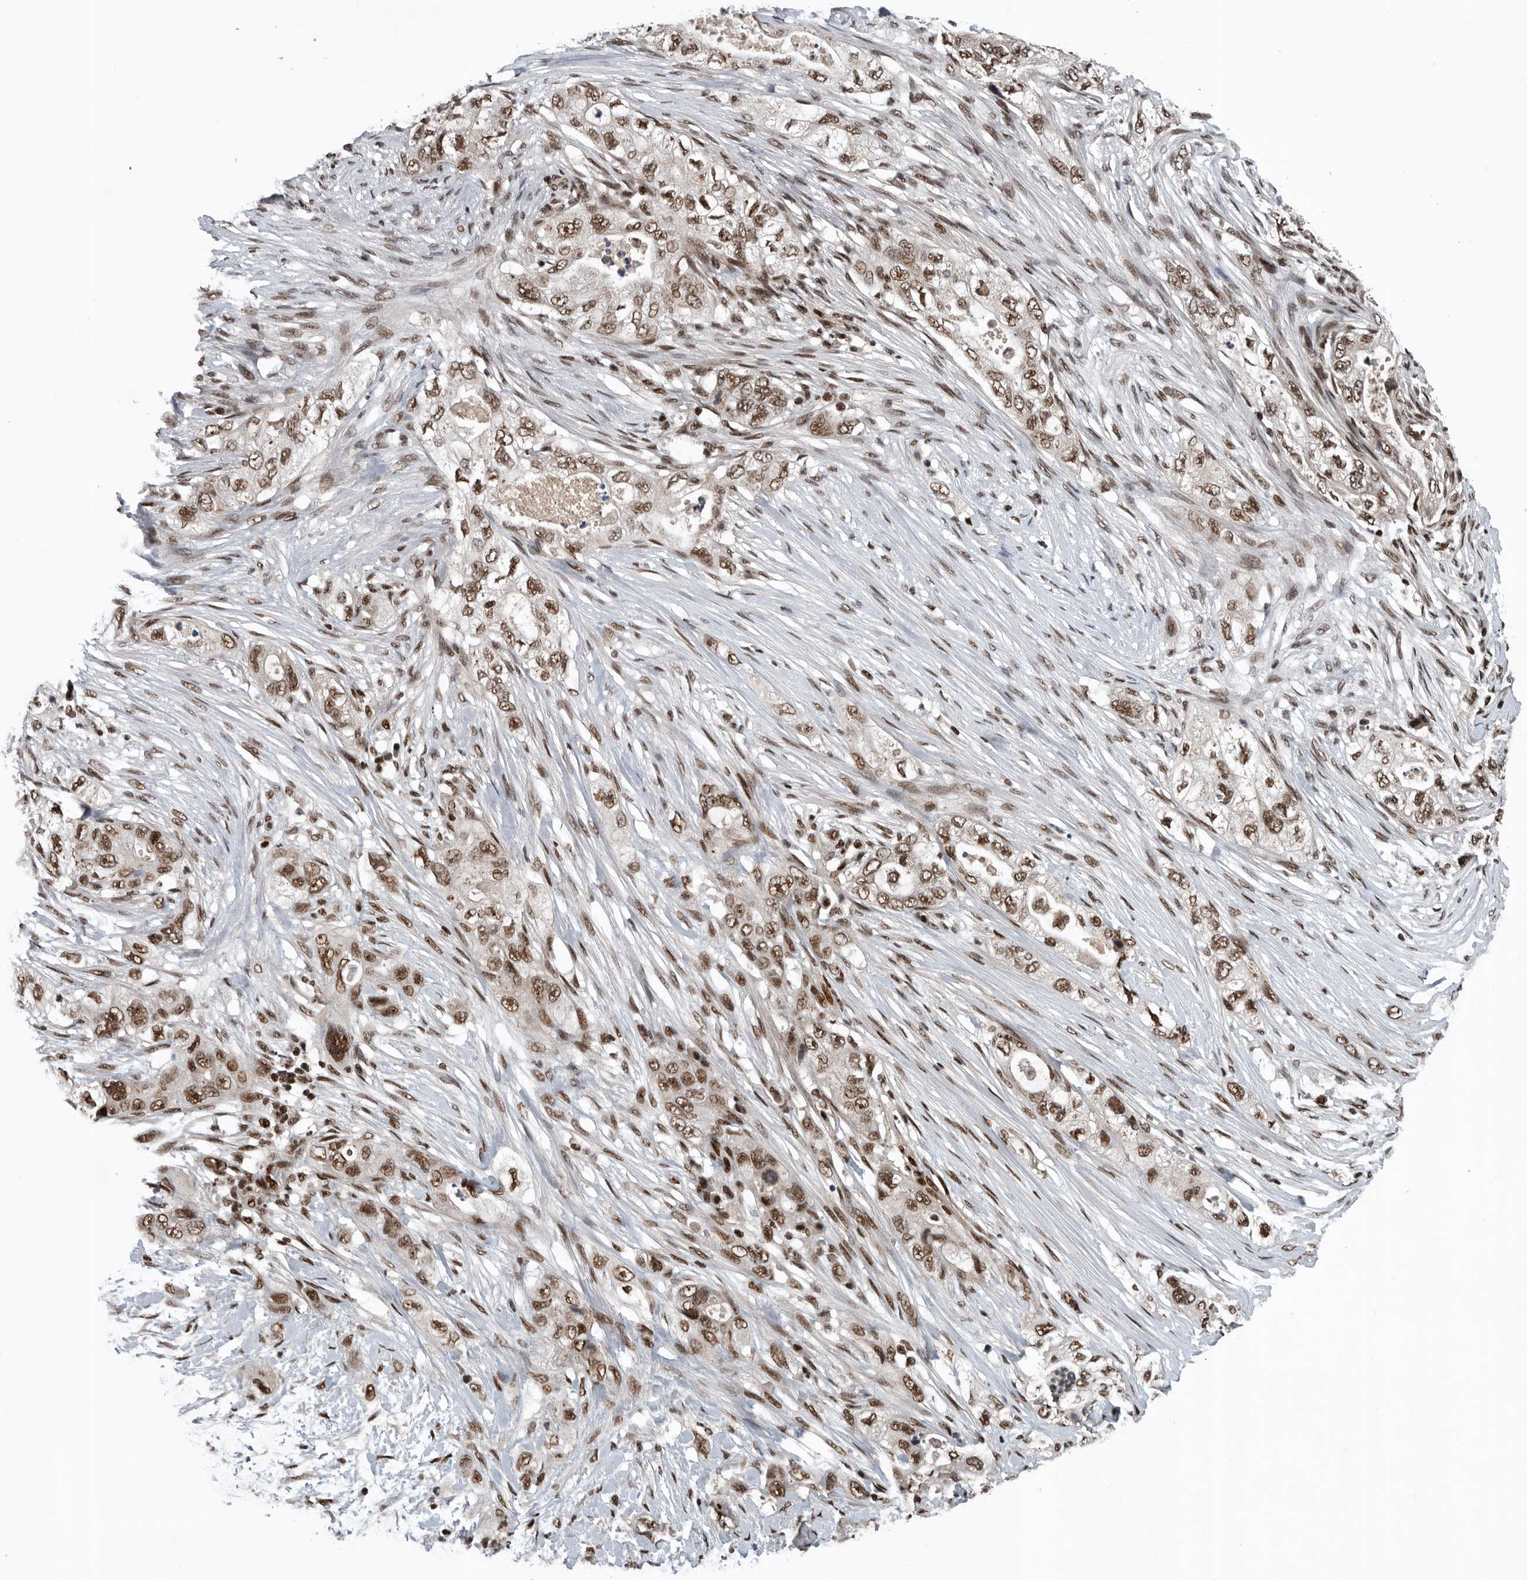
{"staining": {"intensity": "moderate", "quantity": ">75%", "location": "nuclear"}, "tissue": "pancreatic cancer", "cell_type": "Tumor cells", "image_type": "cancer", "snomed": [{"axis": "morphology", "description": "Adenocarcinoma, NOS"}, {"axis": "topography", "description": "Pancreas"}], "caption": "This photomicrograph demonstrates pancreatic cancer (adenocarcinoma) stained with immunohistochemistry (IHC) to label a protein in brown. The nuclear of tumor cells show moderate positivity for the protein. Nuclei are counter-stained blue.", "gene": "SENP7", "patient": {"sex": "female", "age": 73}}